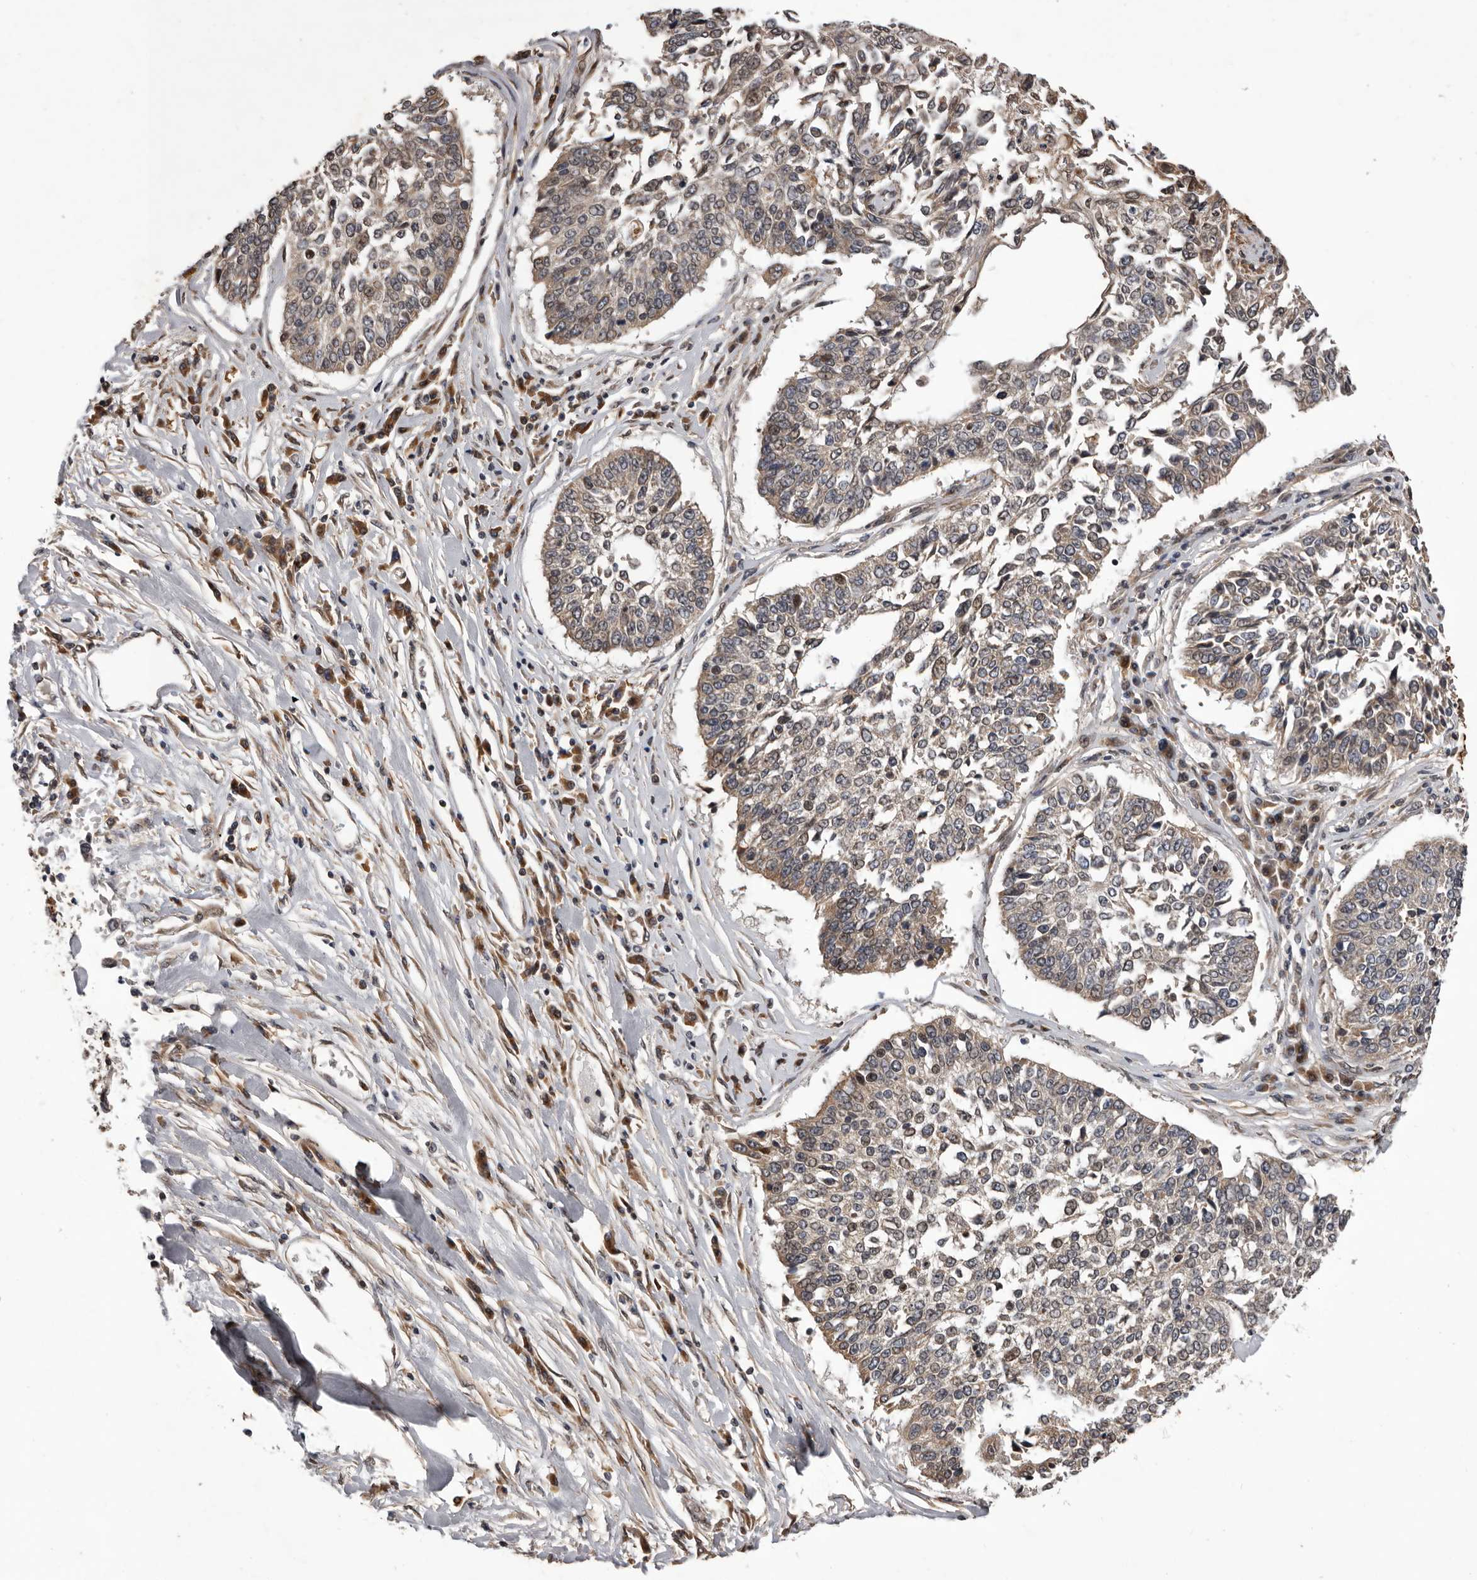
{"staining": {"intensity": "weak", "quantity": ">75%", "location": "cytoplasmic/membranous"}, "tissue": "lung cancer", "cell_type": "Tumor cells", "image_type": "cancer", "snomed": [{"axis": "morphology", "description": "Normal tissue, NOS"}, {"axis": "morphology", "description": "Squamous cell carcinoma, NOS"}, {"axis": "topography", "description": "Cartilage tissue"}, {"axis": "topography", "description": "Lung"}, {"axis": "topography", "description": "Peripheral nerve tissue"}], "caption": "Protein staining of lung cancer (squamous cell carcinoma) tissue exhibits weak cytoplasmic/membranous staining in approximately >75% of tumor cells. (DAB (3,3'-diaminobenzidine) IHC with brightfield microscopy, high magnification).", "gene": "GADD45B", "patient": {"sex": "female", "age": 49}}